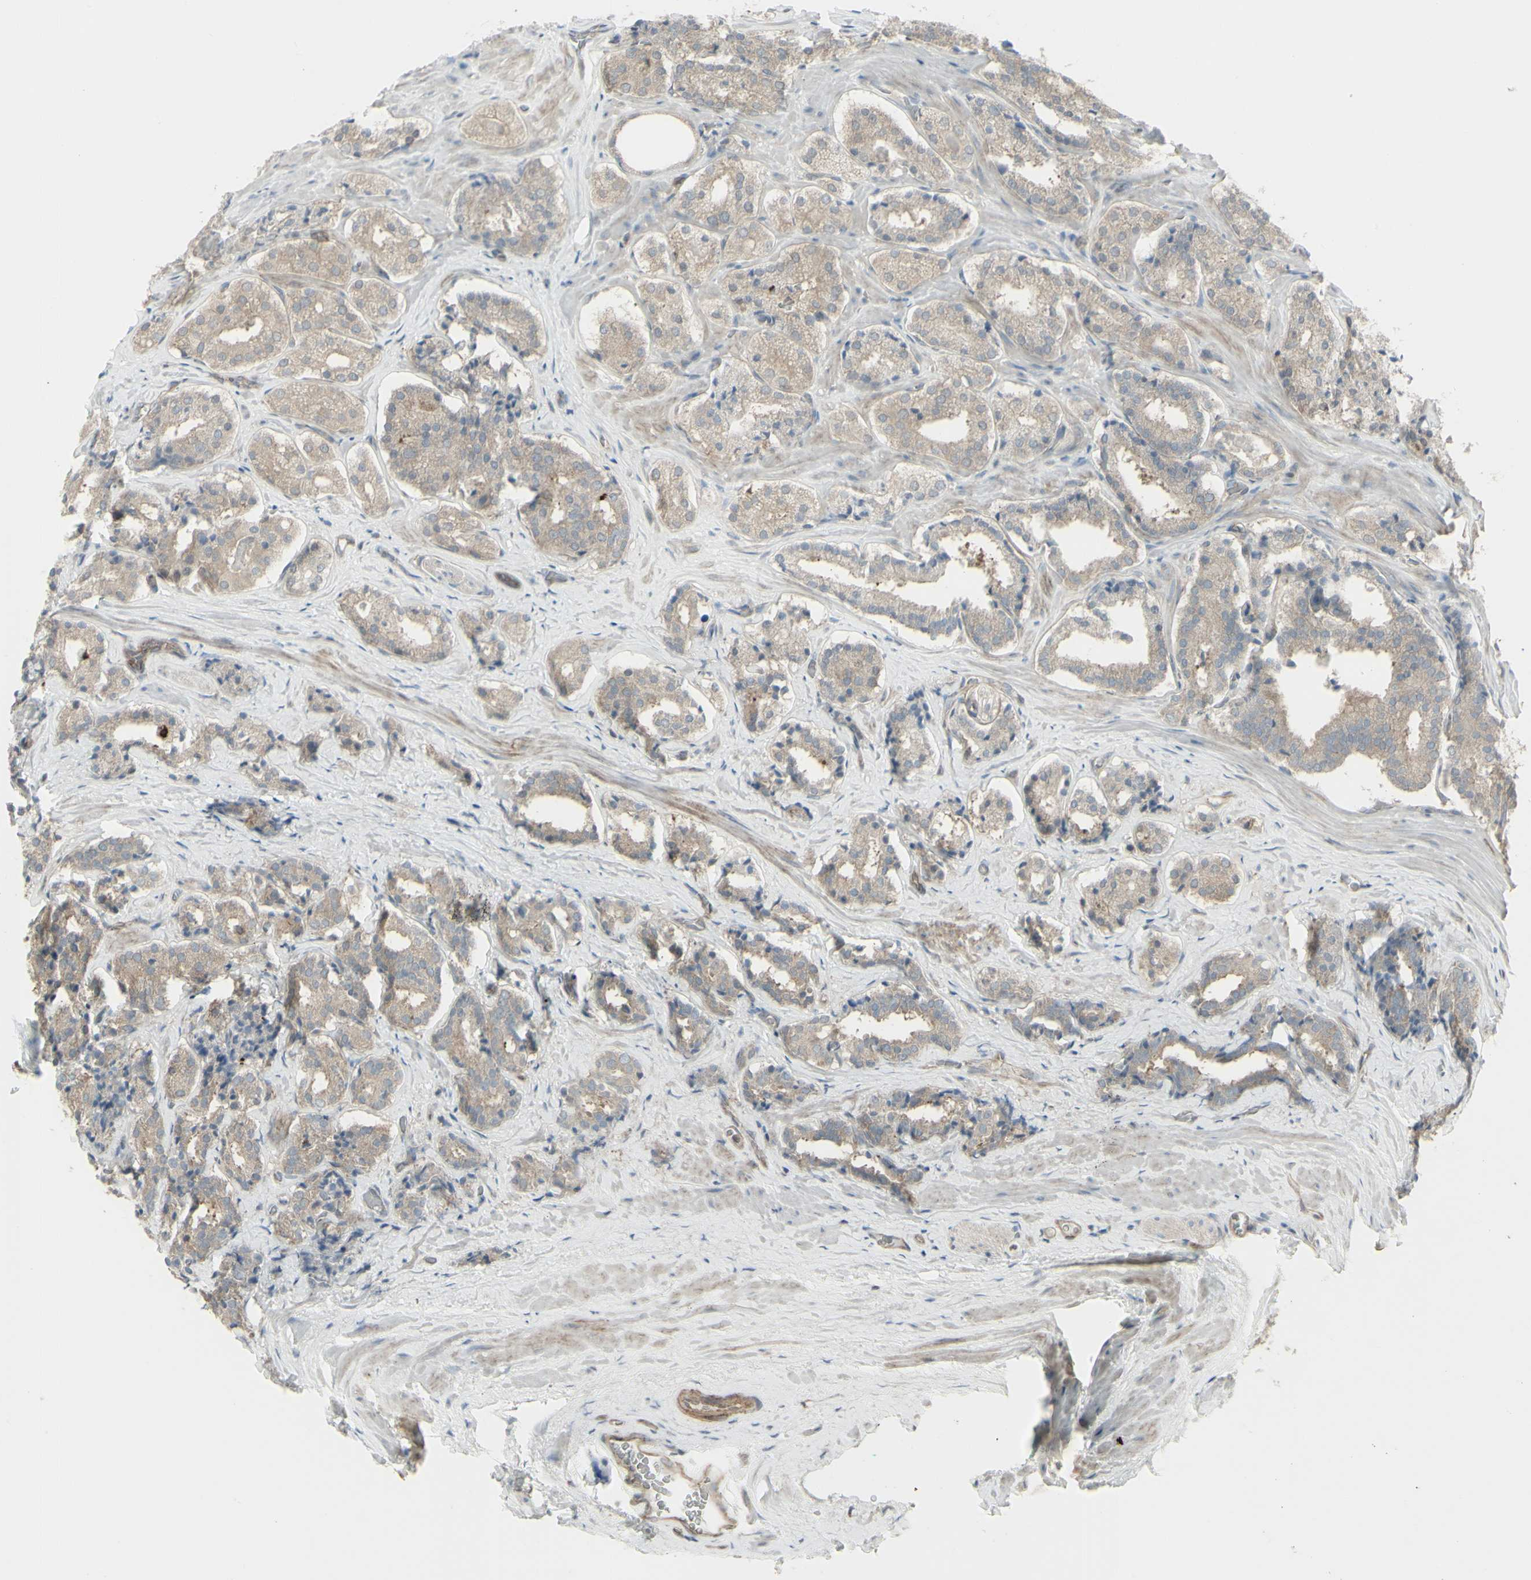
{"staining": {"intensity": "weak", "quantity": ">75%", "location": "cytoplasmic/membranous"}, "tissue": "prostate cancer", "cell_type": "Tumor cells", "image_type": "cancer", "snomed": [{"axis": "morphology", "description": "Adenocarcinoma, High grade"}, {"axis": "topography", "description": "Prostate"}], "caption": "IHC histopathology image of neoplastic tissue: prostate cancer (high-grade adenocarcinoma) stained using immunohistochemistry exhibits low levels of weak protein expression localized specifically in the cytoplasmic/membranous of tumor cells, appearing as a cytoplasmic/membranous brown color.", "gene": "GALNT6", "patient": {"sex": "male", "age": 60}}